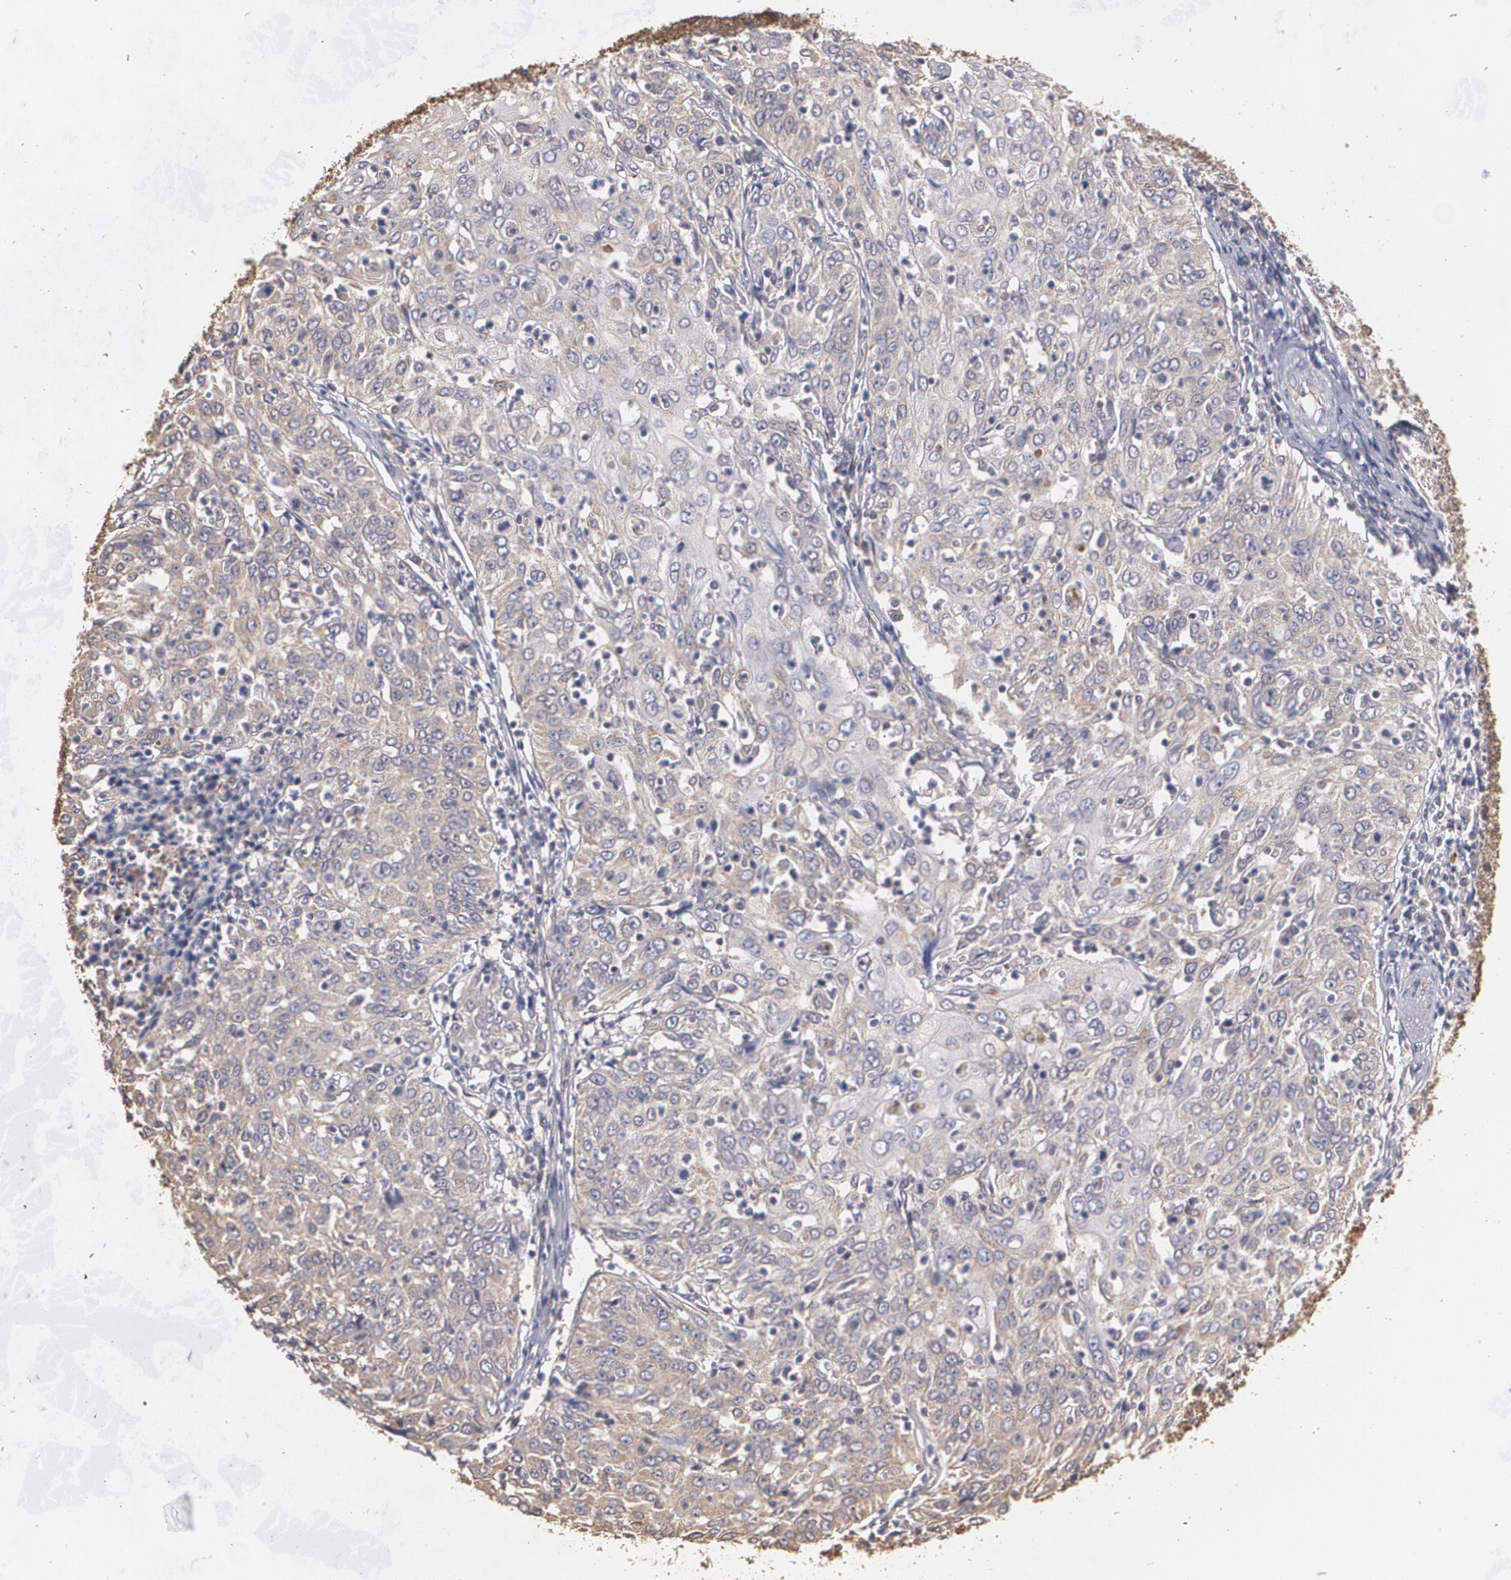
{"staining": {"intensity": "weak", "quantity": ">75%", "location": "cytoplasmic/membranous"}, "tissue": "cervical cancer", "cell_type": "Tumor cells", "image_type": "cancer", "snomed": [{"axis": "morphology", "description": "Squamous cell carcinoma, NOS"}, {"axis": "topography", "description": "Cervix"}], "caption": "The micrograph displays staining of cervical squamous cell carcinoma, revealing weak cytoplasmic/membranous protein staining (brown color) within tumor cells.", "gene": "PON1", "patient": {"sex": "female", "age": 39}}